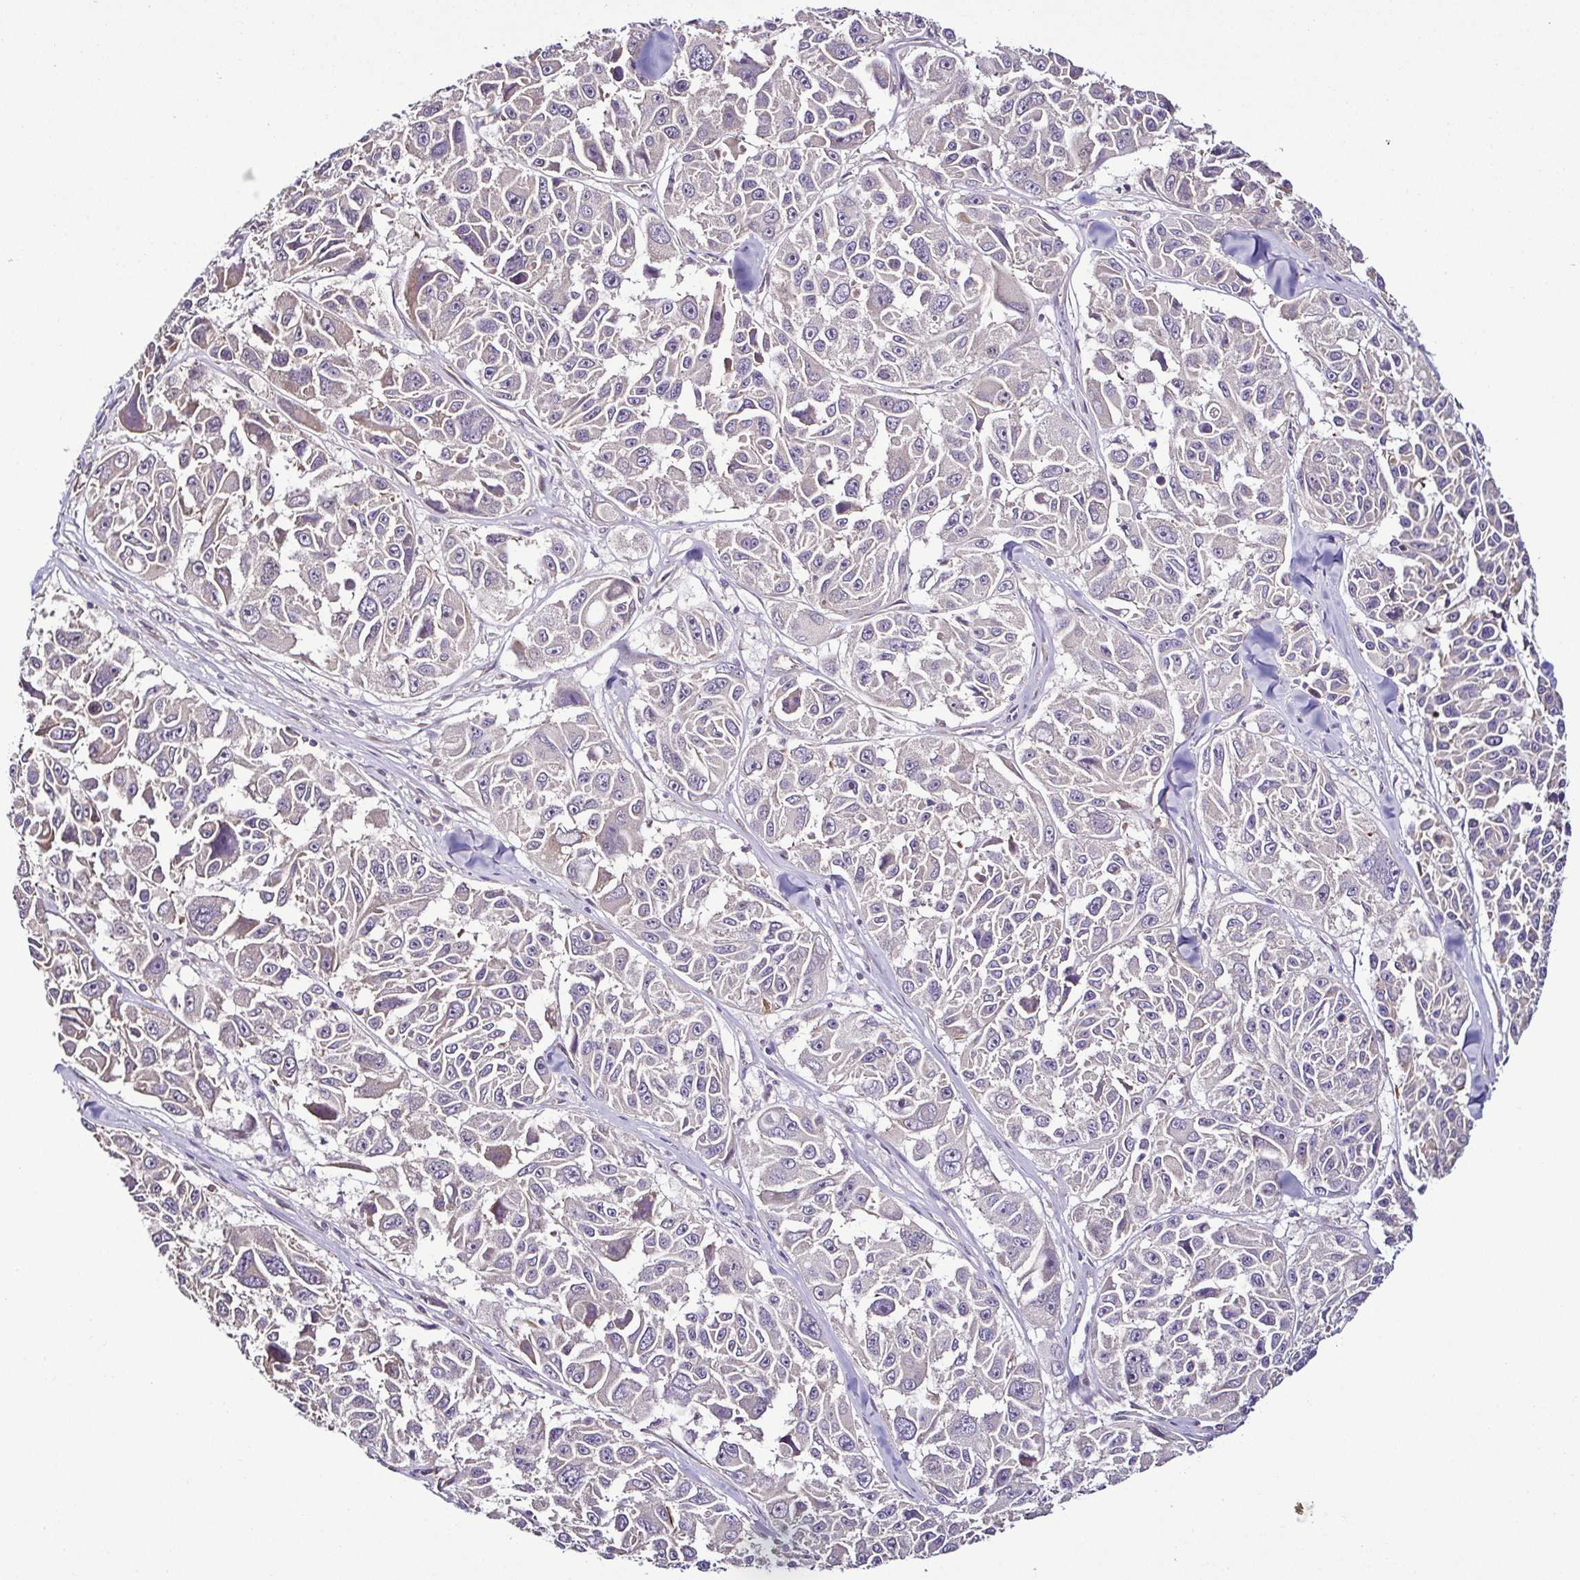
{"staining": {"intensity": "negative", "quantity": "none", "location": "none"}, "tissue": "melanoma", "cell_type": "Tumor cells", "image_type": "cancer", "snomed": [{"axis": "morphology", "description": "Malignant melanoma, NOS"}, {"axis": "topography", "description": "Skin"}], "caption": "Tumor cells are negative for brown protein staining in malignant melanoma. (Stains: DAB (3,3'-diaminobenzidine) immunohistochemistry with hematoxylin counter stain, Microscopy: brightfield microscopy at high magnification).", "gene": "LMOD2", "patient": {"sex": "female", "age": 66}}